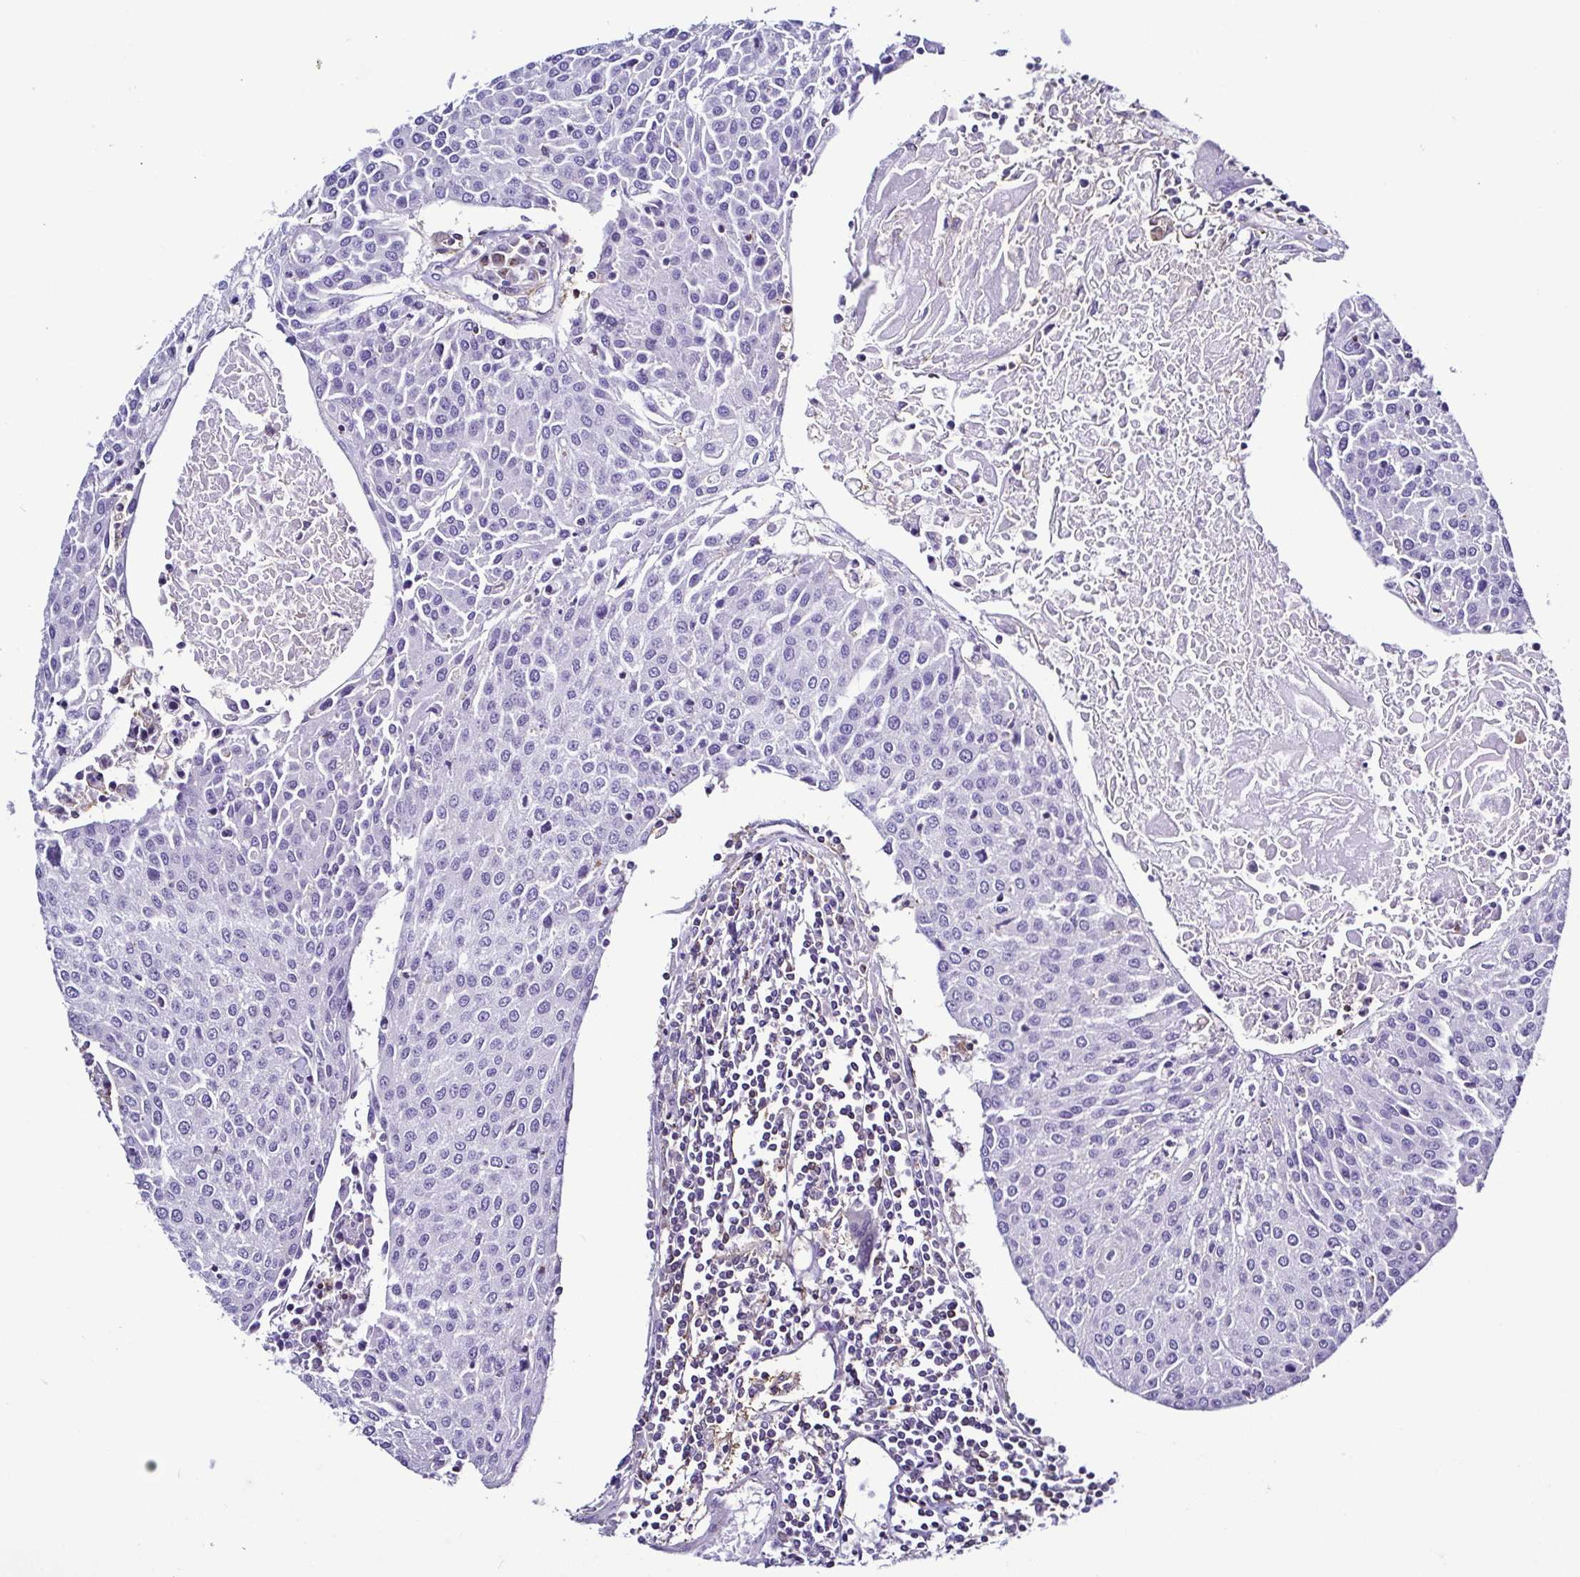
{"staining": {"intensity": "negative", "quantity": "none", "location": "none"}, "tissue": "urothelial cancer", "cell_type": "Tumor cells", "image_type": "cancer", "snomed": [{"axis": "morphology", "description": "Urothelial carcinoma, High grade"}, {"axis": "topography", "description": "Urinary bladder"}], "caption": "Micrograph shows no significant protein positivity in tumor cells of urothelial cancer.", "gene": "TNNT2", "patient": {"sex": "female", "age": 85}}